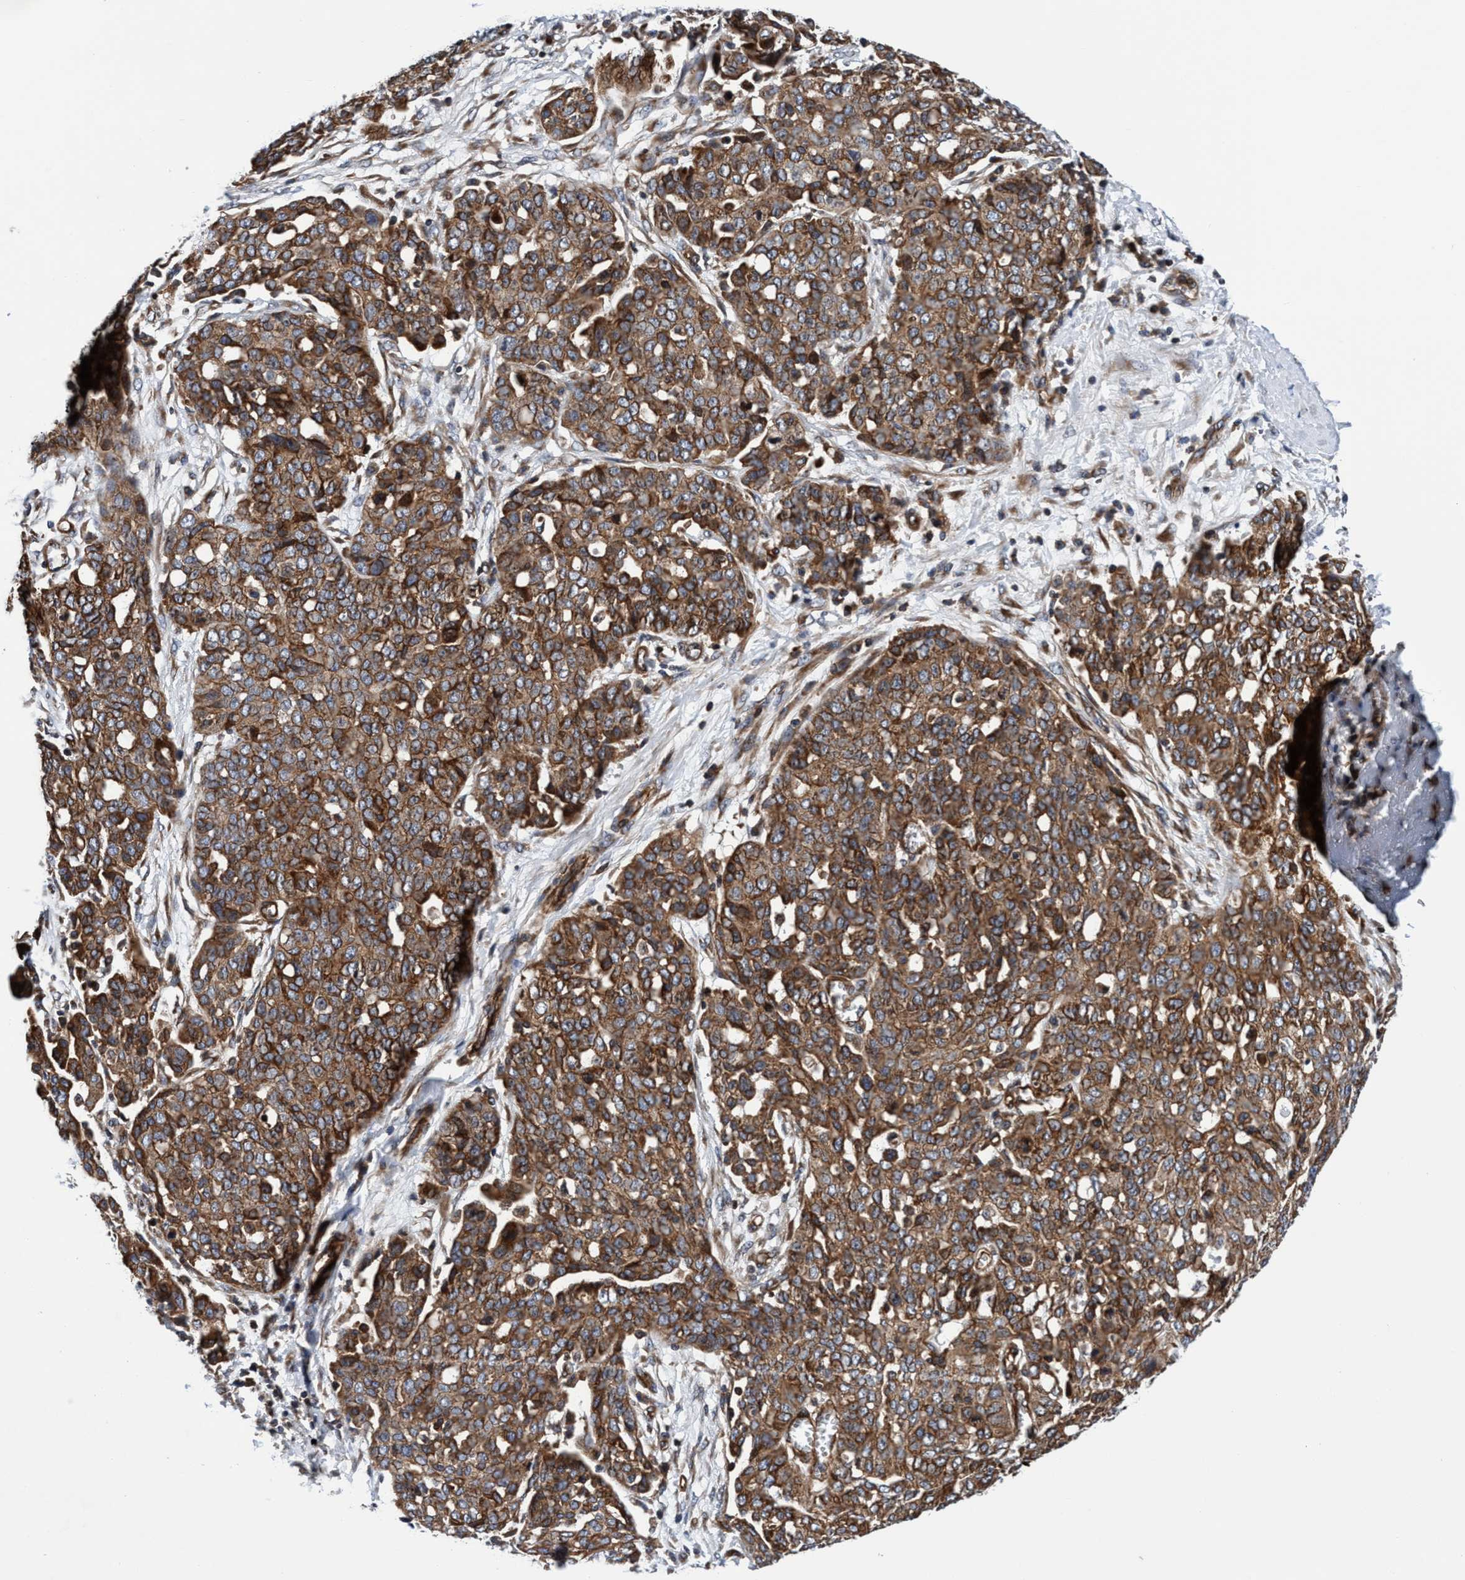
{"staining": {"intensity": "moderate", "quantity": ">75%", "location": "cytoplasmic/membranous"}, "tissue": "ovarian cancer", "cell_type": "Tumor cells", "image_type": "cancer", "snomed": [{"axis": "morphology", "description": "Cystadenocarcinoma, serous, NOS"}, {"axis": "topography", "description": "Soft tissue"}, {"axis": "topography", "description": "Ovary"}], "caption": "The image exhibits immunohistochemical staining of ovarian cancer (serous cystadenocarcinoma). There is moderate cytoplasmic/membranous positivity is appreciated in about >75% of tumor cells.", "gene": "MCM3AP", "patient": {"sex": "female", "age": 57}}